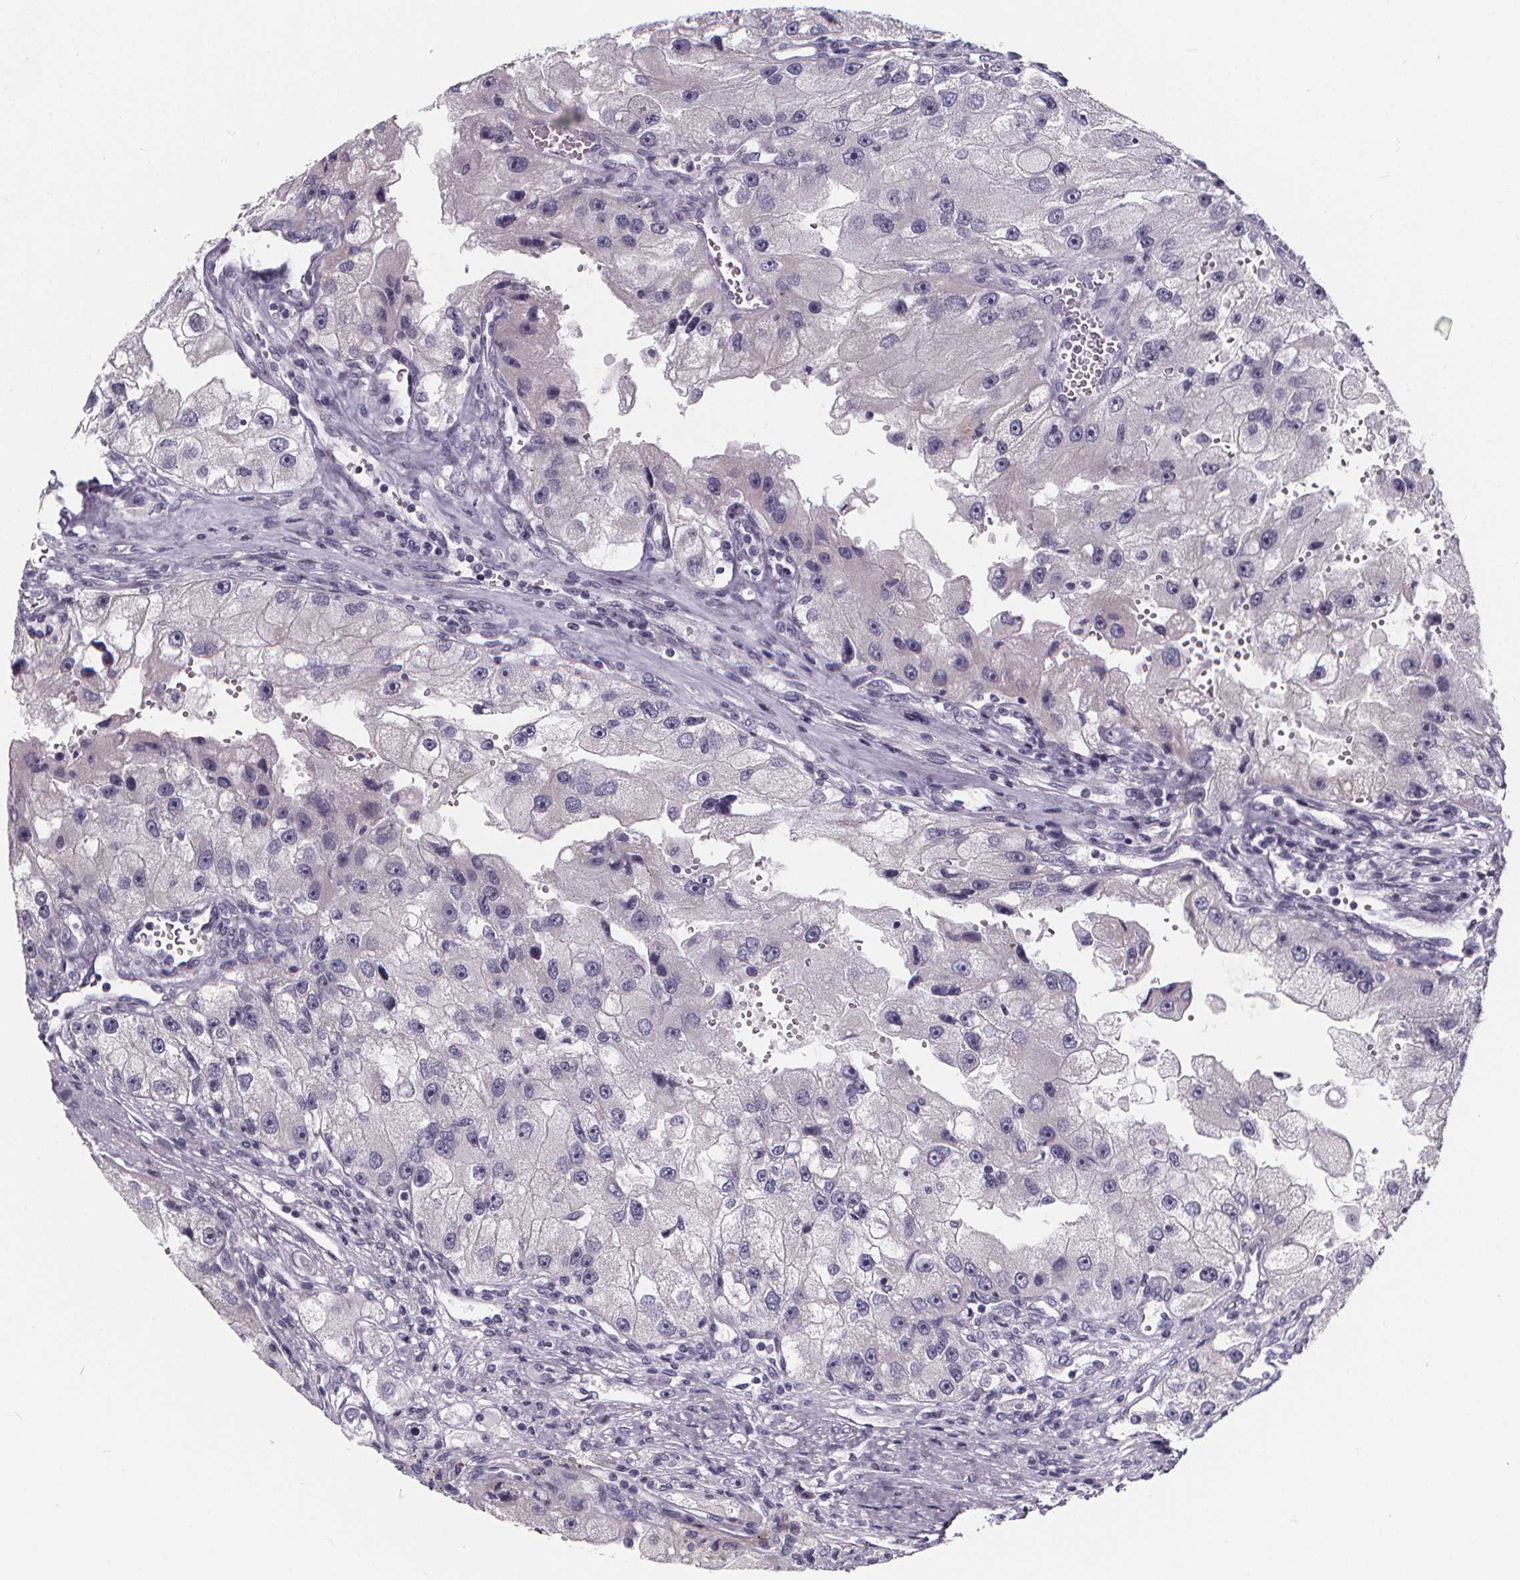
{"staining": {"intensity": "negative", "quantity": "none", "location": "none"}, "tissue": "renal cancer", "cell_type": "Tumor cells", "image_type": "cancer", "snomed": [{"axis": "morphology", "description": "Adenocarcinoma, NOS"}, {"axis": "topography", "description": "Kidney"}], "caption": "Immunohistochemistry (IHC) micrograph of human renal adenocarcinoma stained for a protein (brown), which reveals no positivity in tumor cells.", "gene": "SPEF2", "patient": {"sex": "male", "age": 63}}